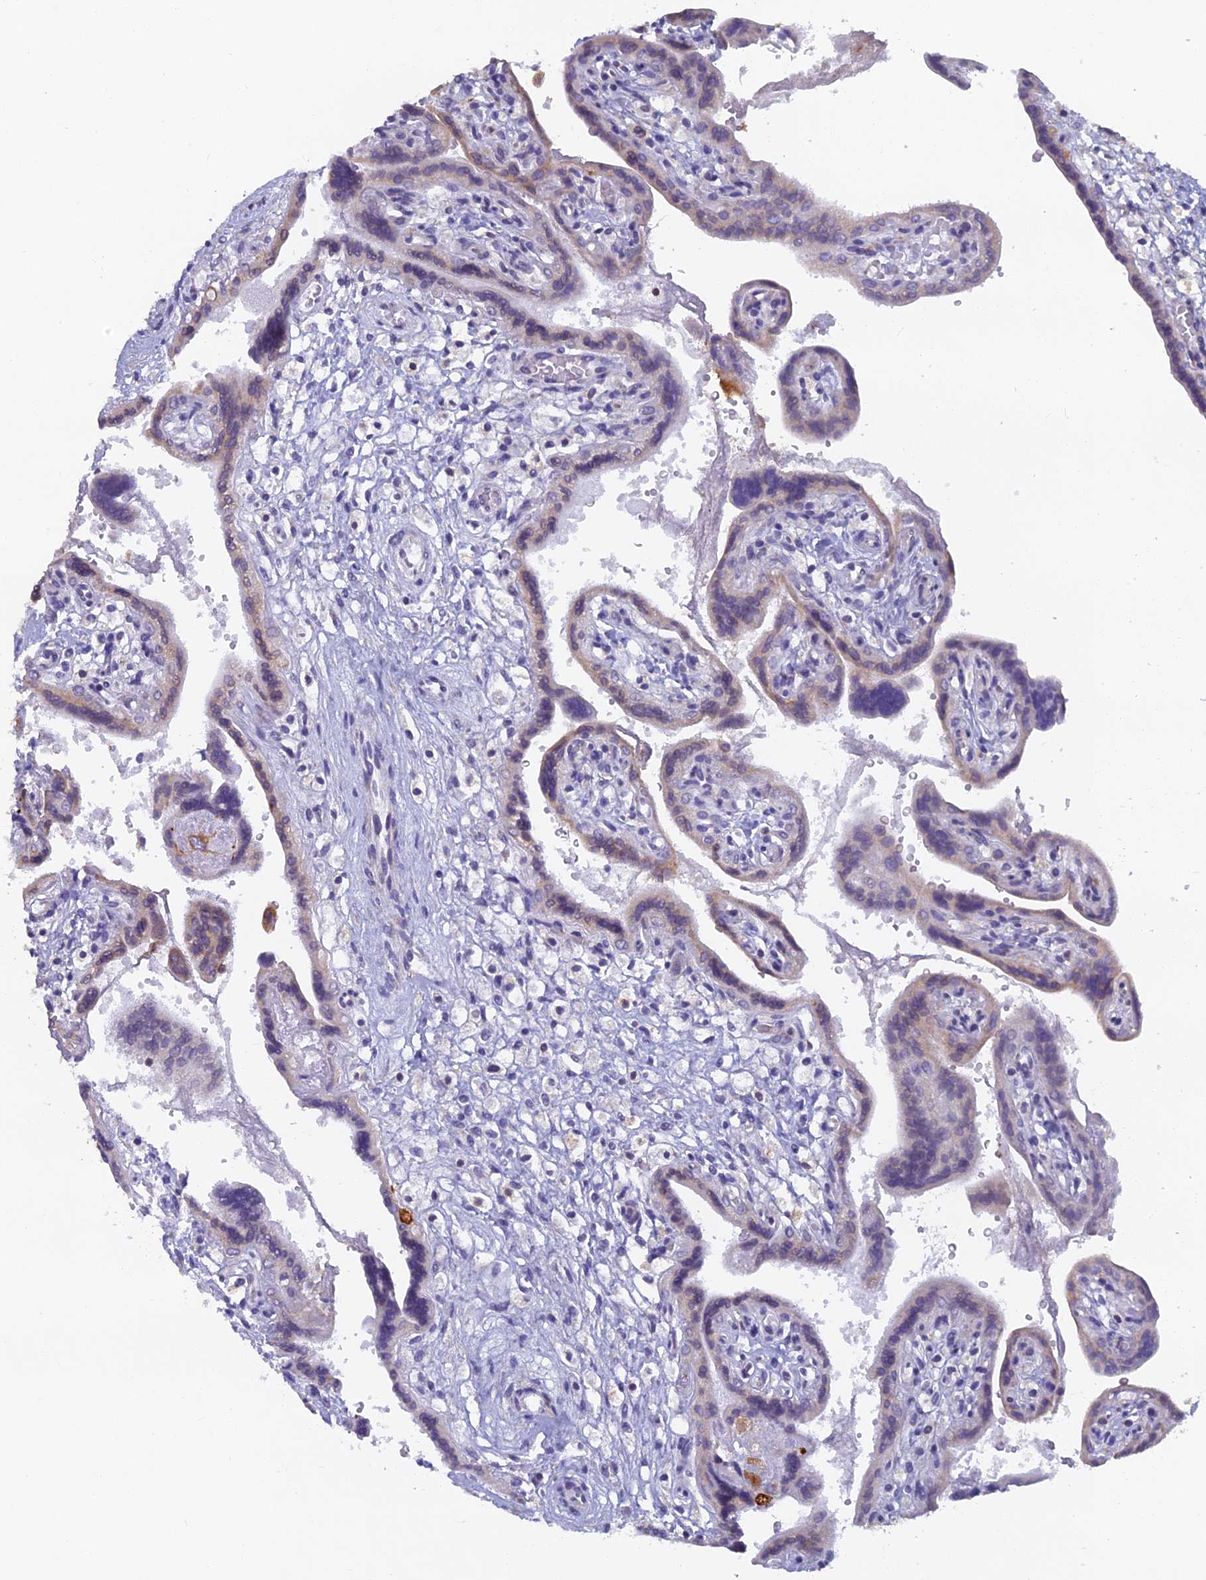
{"staining": {"intensity": "weak", "quantity": "25%-75%", "location": "cytoplasmic/membranous"}, "tissue": "placenta", "cell_type": "Trophoblastic cells", "image_type": "normal", "snomed": [{"axis": "morphology", "description": "Normal tissue, NOS"}, {"axis": "topography", "description": "Placenta"}], "caption": "A histopathology image of placenta stained for a protein reveals weak cytoplasmic/membranous brown staining in trophoblastic cells. (Stains: DAB in brown, nuclei in blue, Microscopy: brightfield microscopy at high magnification).", "gene": "ABI3BP", "patient": {"sex": "female", "age": 37}}